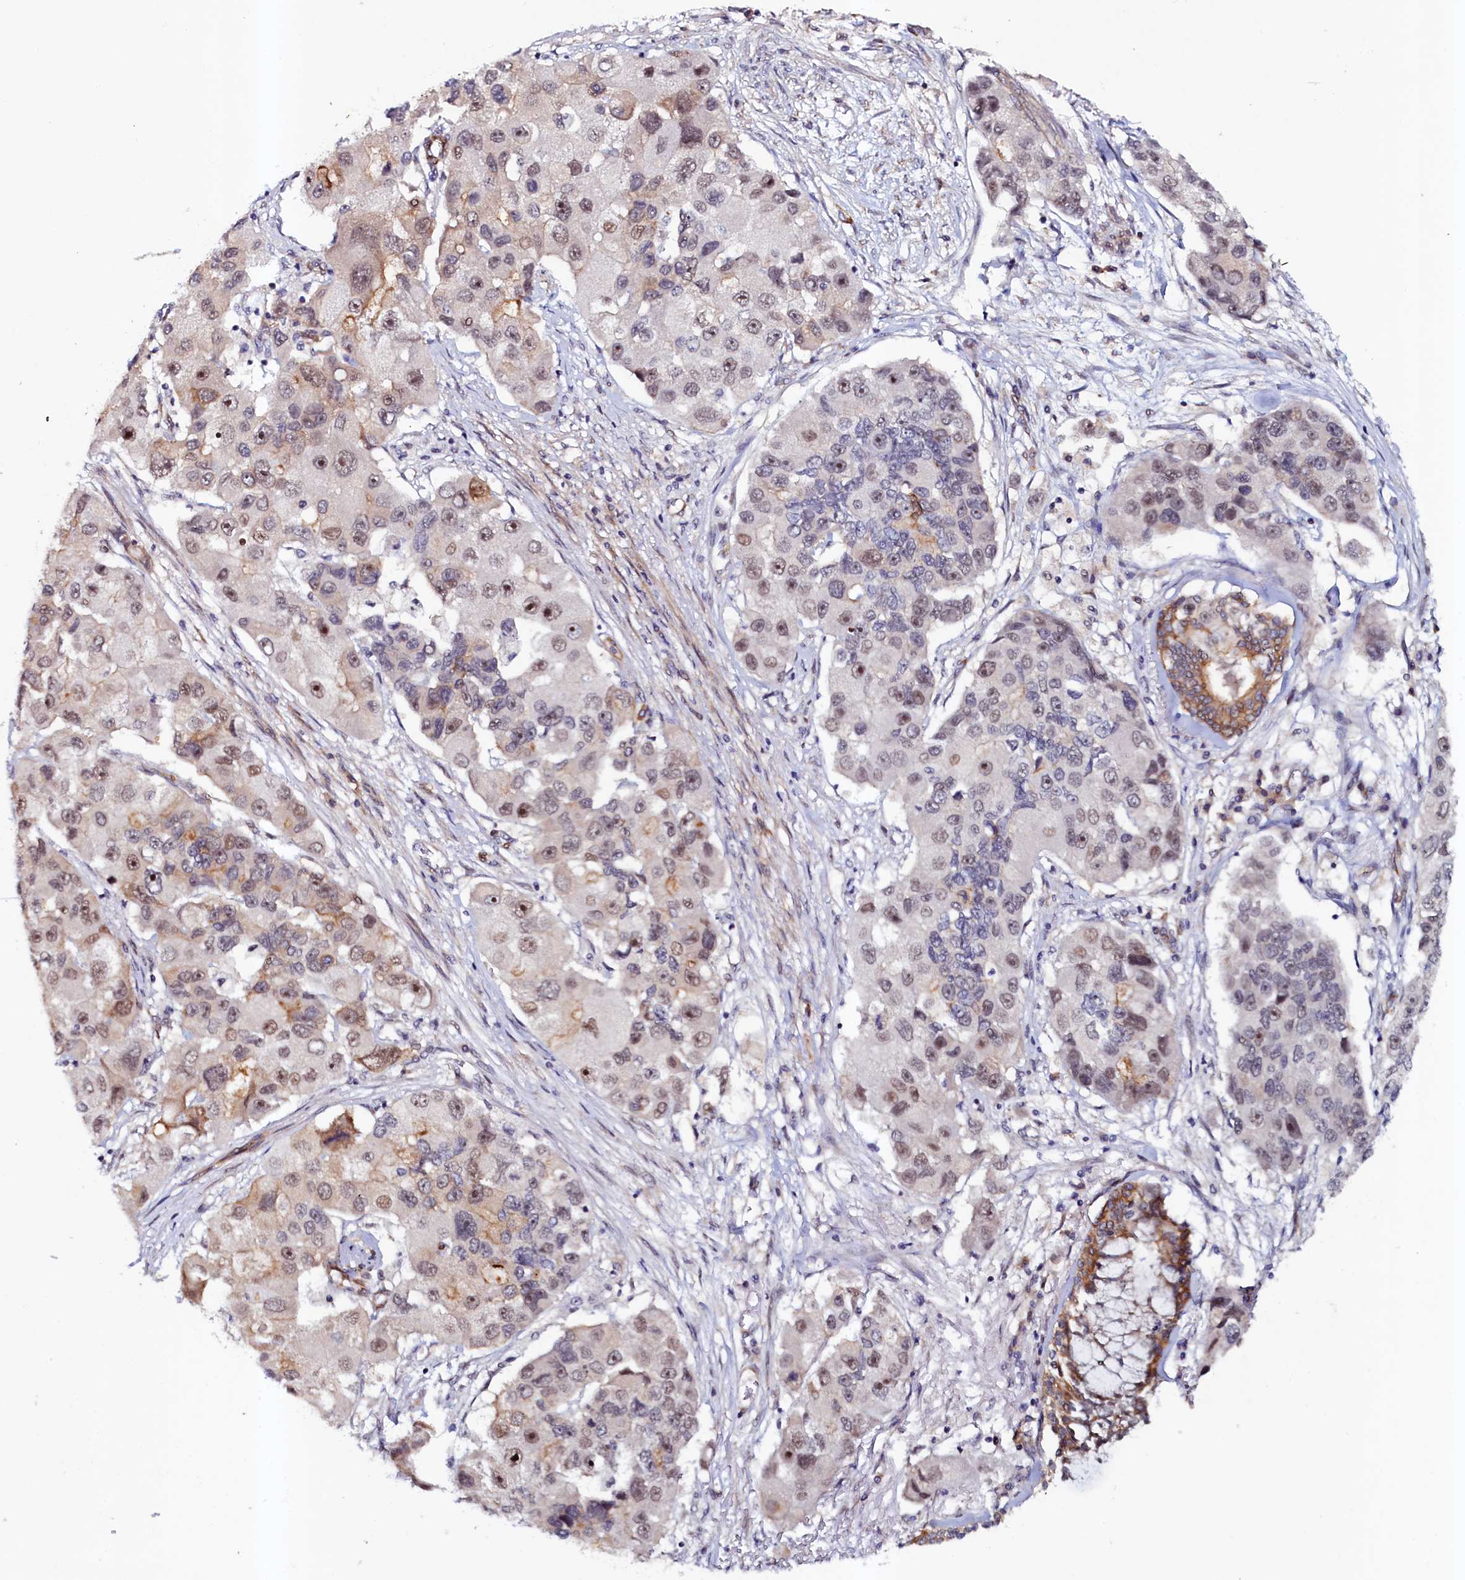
{"staining": {"intensity": "moderate", "quantity": "25%-75%", "location": "nuclear"}, "tissue": "lung cancer", "cell_type": "Tumor cells", "image_type": "cancer", "snomed": [{"axis": "morphology", "description": "Adenocarcinoma, NOS"}, {"axis": "topography", "description": "Lung"}], "caption": "Immunohistochemical staining of lung cancer (adenocarcinoma) exhibits medium levels of moderate nuclear protein positivity in approximately 25%-75% of tumor cells.", "gene": "PACSIN3", "patient": {"sex": "female", "age": 54}}